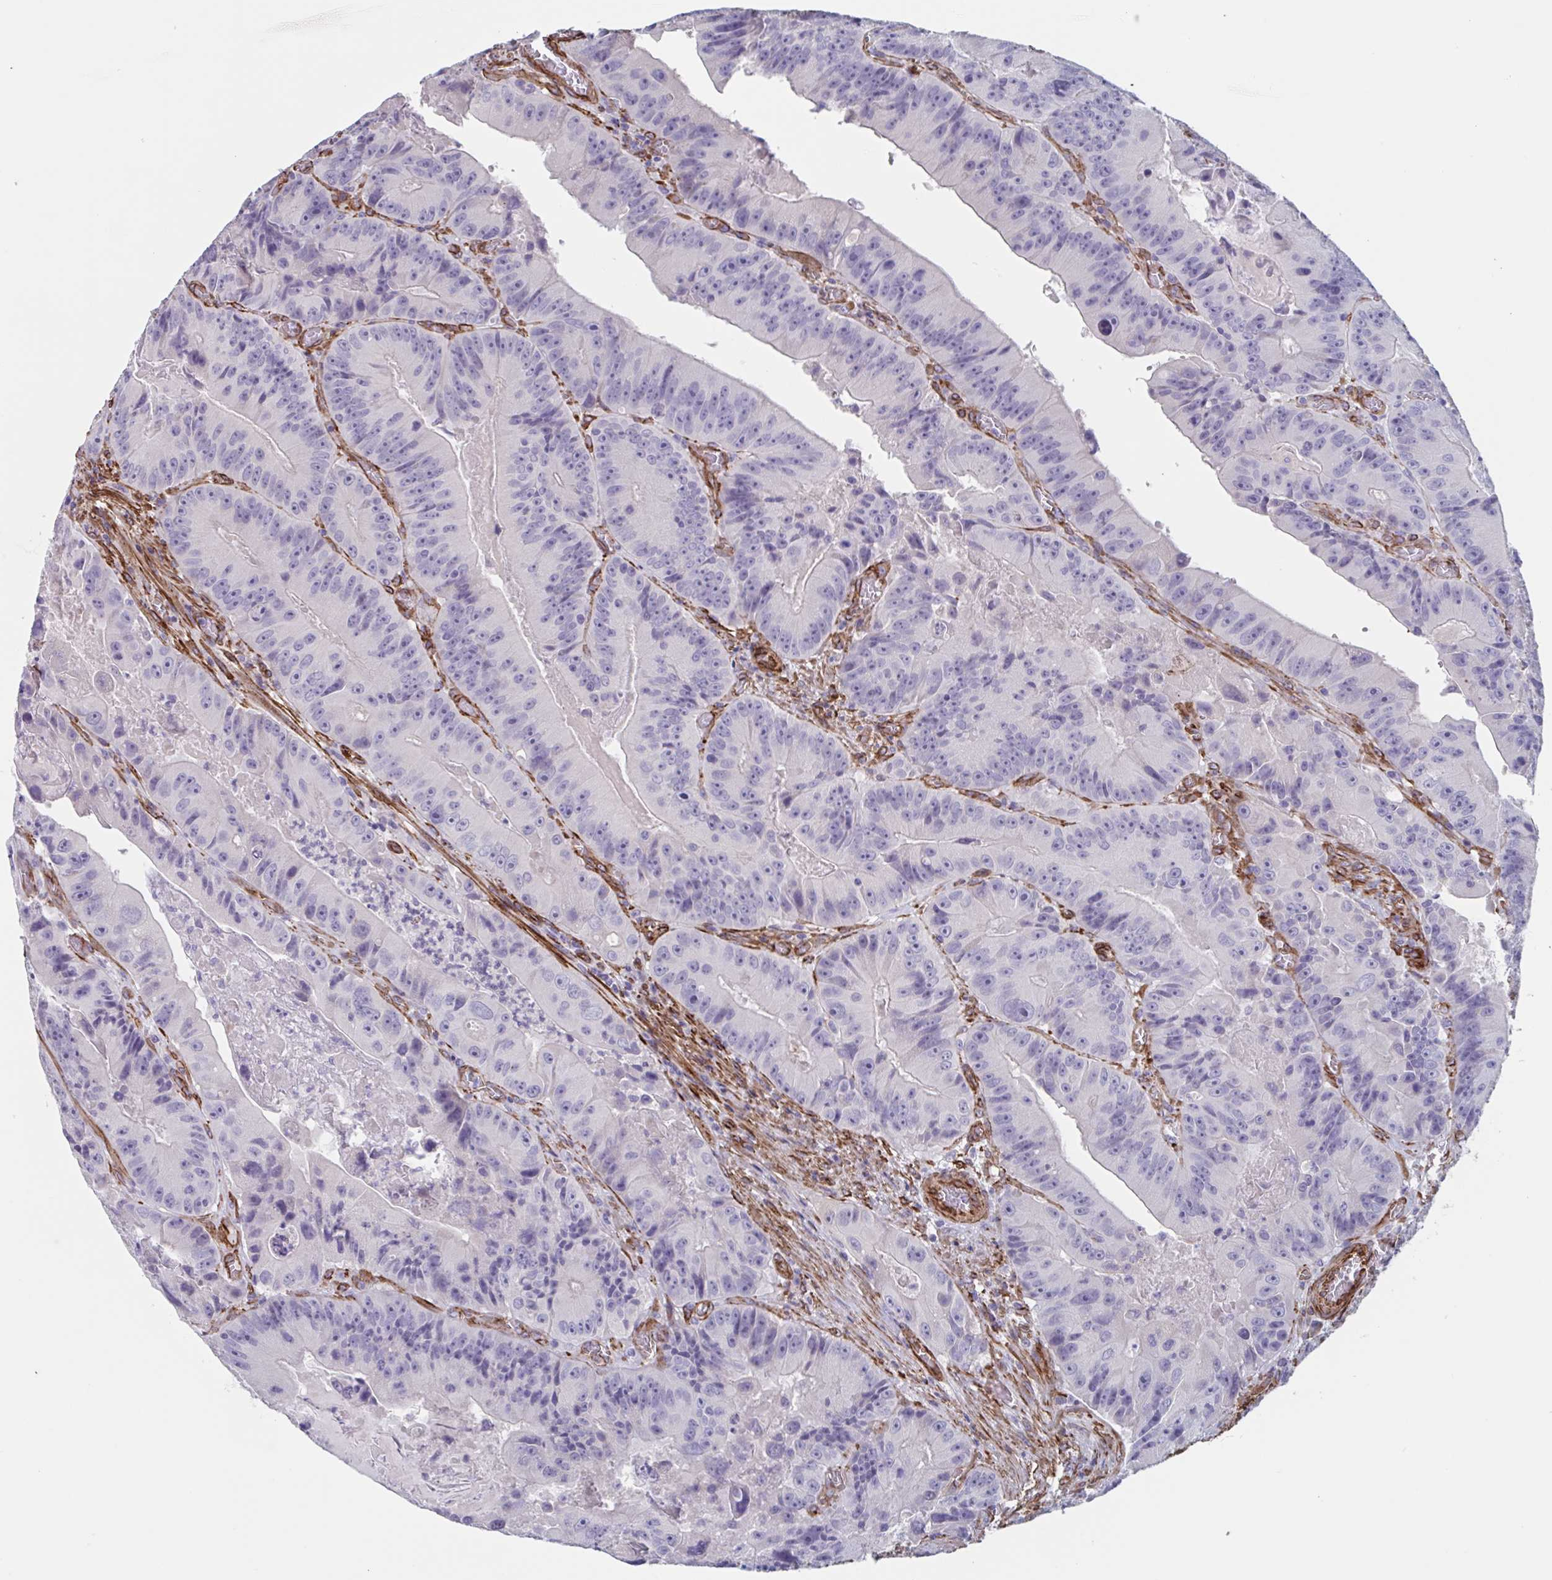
{"staining": {"intensity": "negative", "quantity": "none", "location": "none"}, "tissue": "colorectal cancer", "cell_type": "Tumor cells", "image_type": "cancer", "snomed": [{"axis": "morphology", "description": "Adenocarcinoma, NOS"}, {"axis": "topography", "description": "Colon"}], "caption": "Tumor cells are negative for brown protein staining in colorectal cancer.", "gene": "CITED4", "patient": {"sex": "female", "age": 86}}